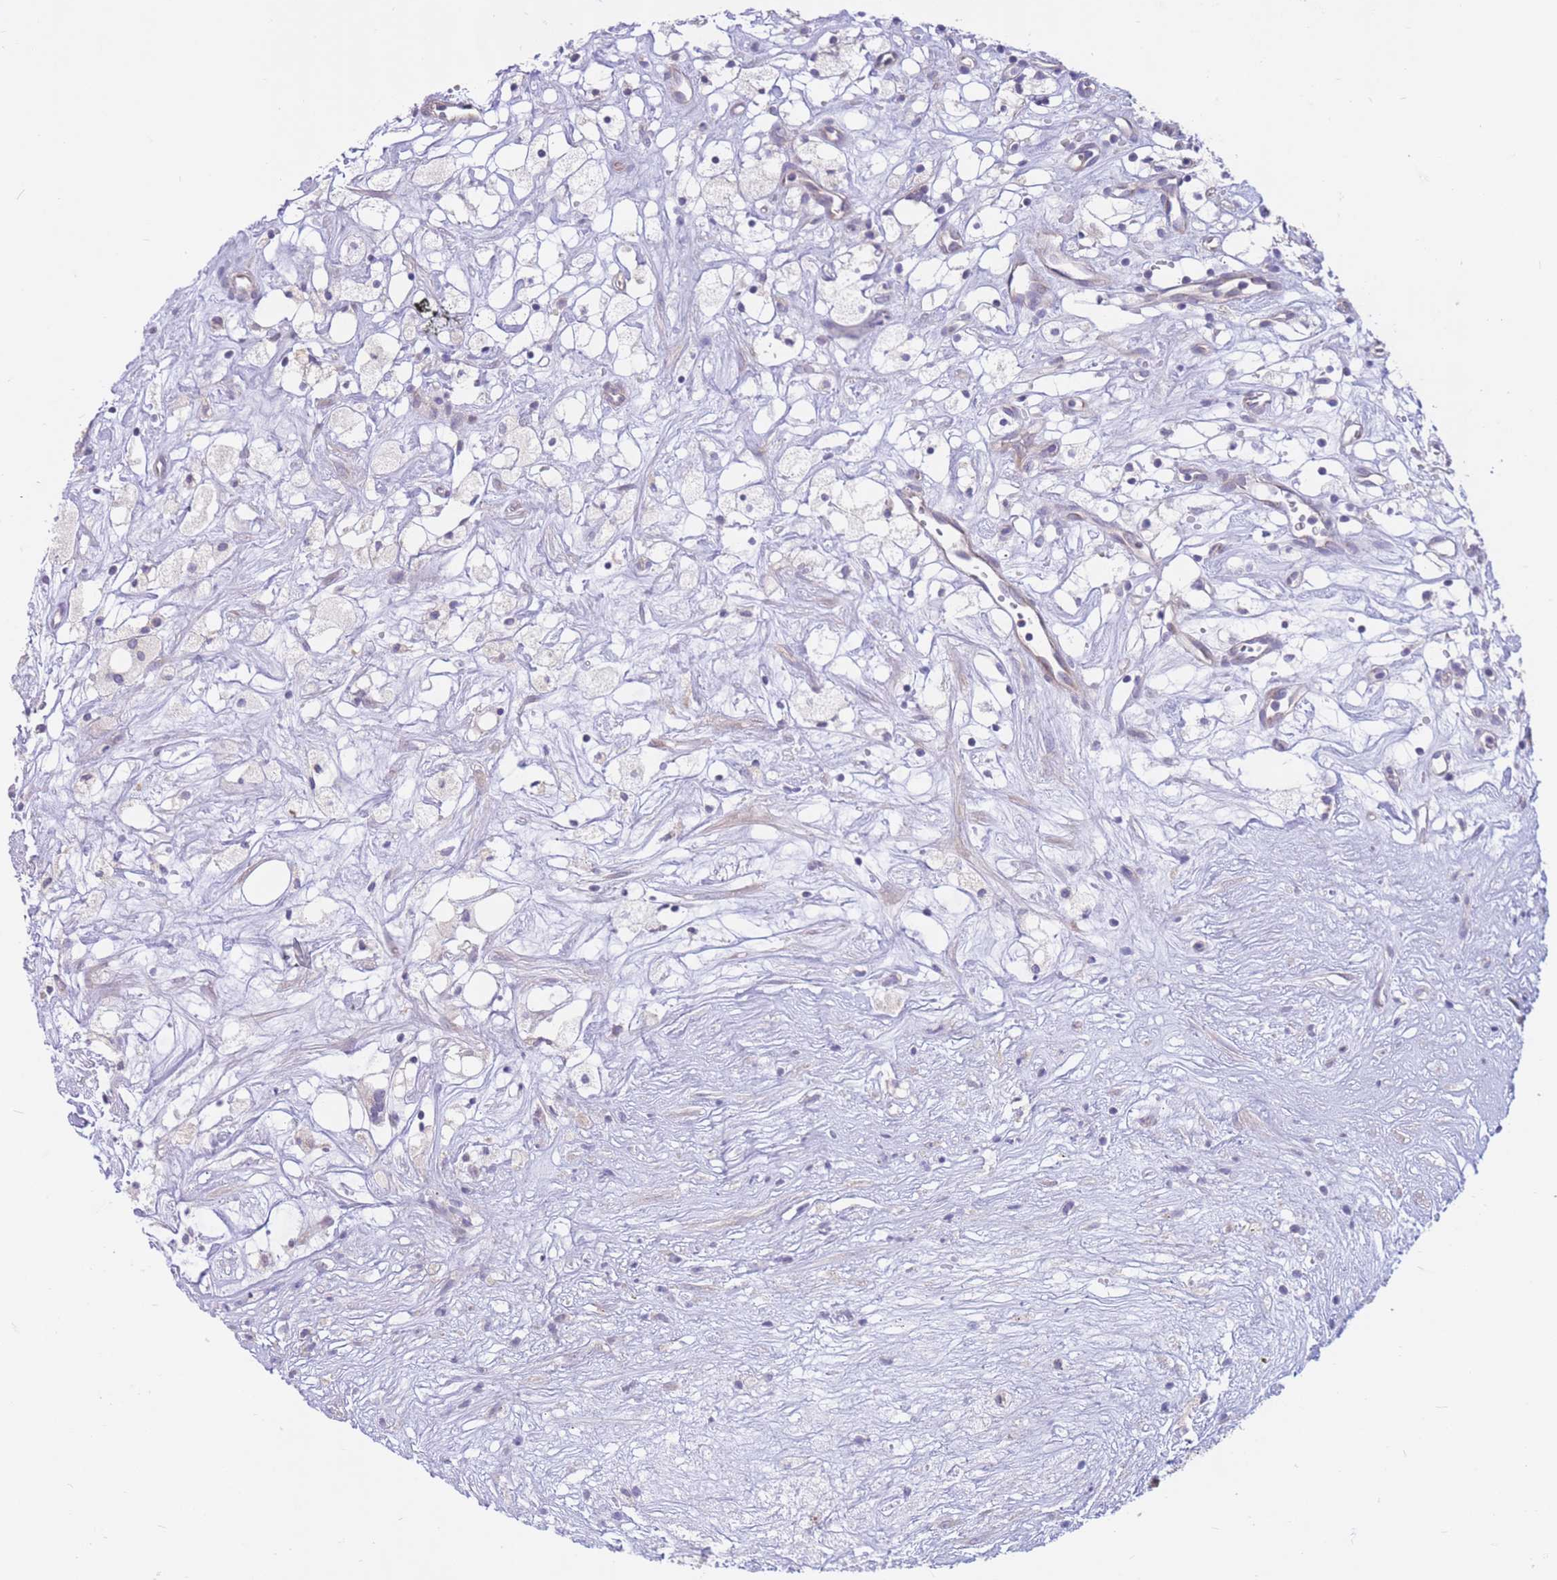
{"staining": {"intensity": "negative", "quantity": "none", "location": "none"}, "tissue": "renal cancer", "cell_type": "Tumor cells", "image_type": "cancer", "snomed": [{"axis": "morphology", "description": "Adenocarcinoma, NOS"}, {"axis": "topography", "description": "Kidney"}], "caption": "There is no significant expression in tumor cells of renal adenocarcinoma. (DAB (3,3'-diaminobenzidine) IHC visualized using brightfield microscopy, high magnification).", "gene": "ALS2CL", "patient": {"sex": "male", "age": 59}}